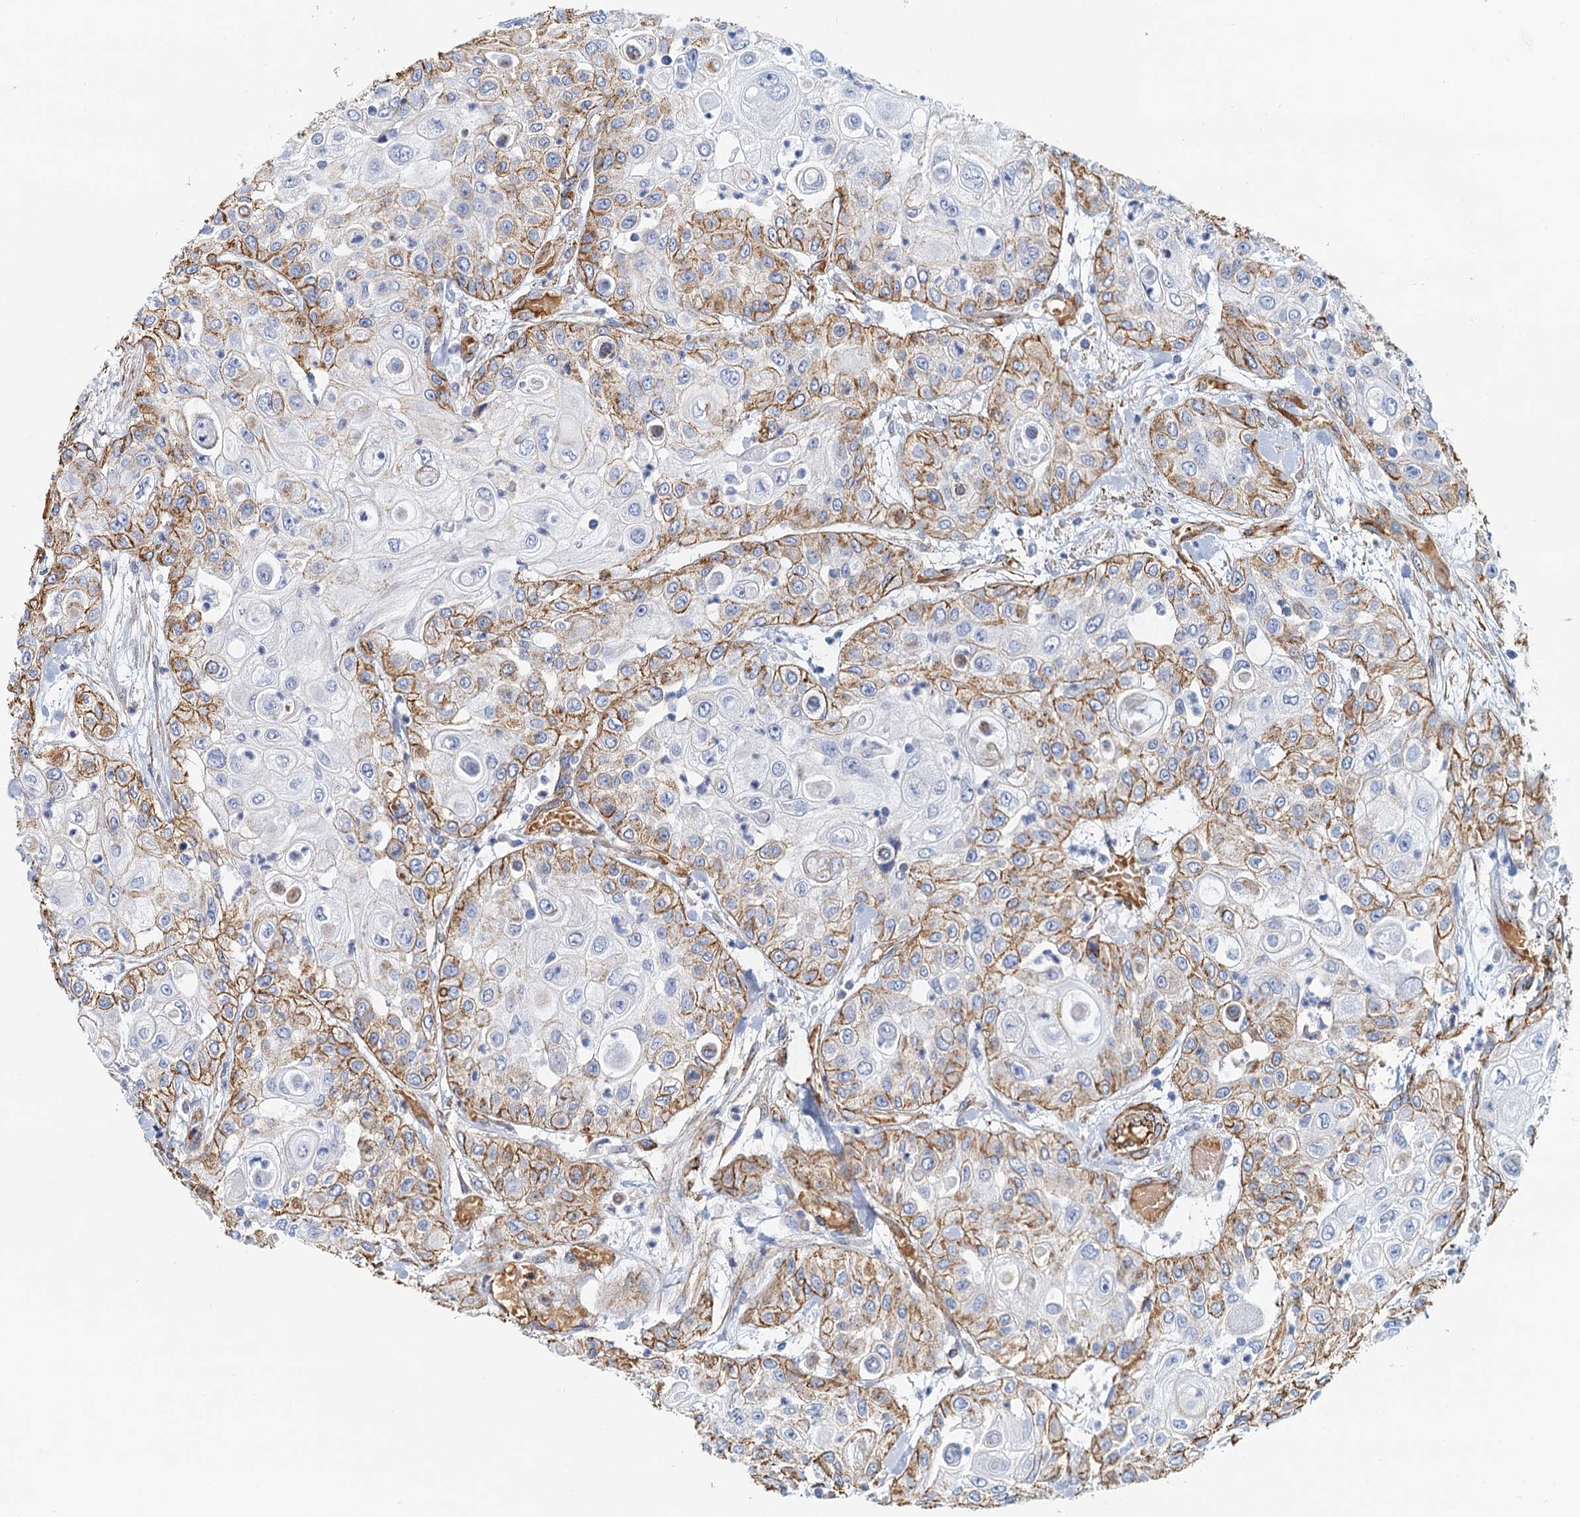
{"staining": {"intensity": "moderate", "quantity": "25%-75%", "location": "cytoplasmic/membranous"}, "tissue": "urothelial cancer", "cell_type": "Tumor cells", "image_type": "cancer", "snomed": [{"axis": "morphology", "description": "Urothelial carcinoma, High grade"}, {"axis": "topography", "description": "Urinary bladder"}], "caption": "Immunohistochemical staining of human high-grade urothelial carcinoma displays medium levels of moderate cytoplasmic/membranous positivity in approximately 25%-75% of tumor cells.", "gene": "DGKG", "patient": {"sex": "female", "age": 79}}